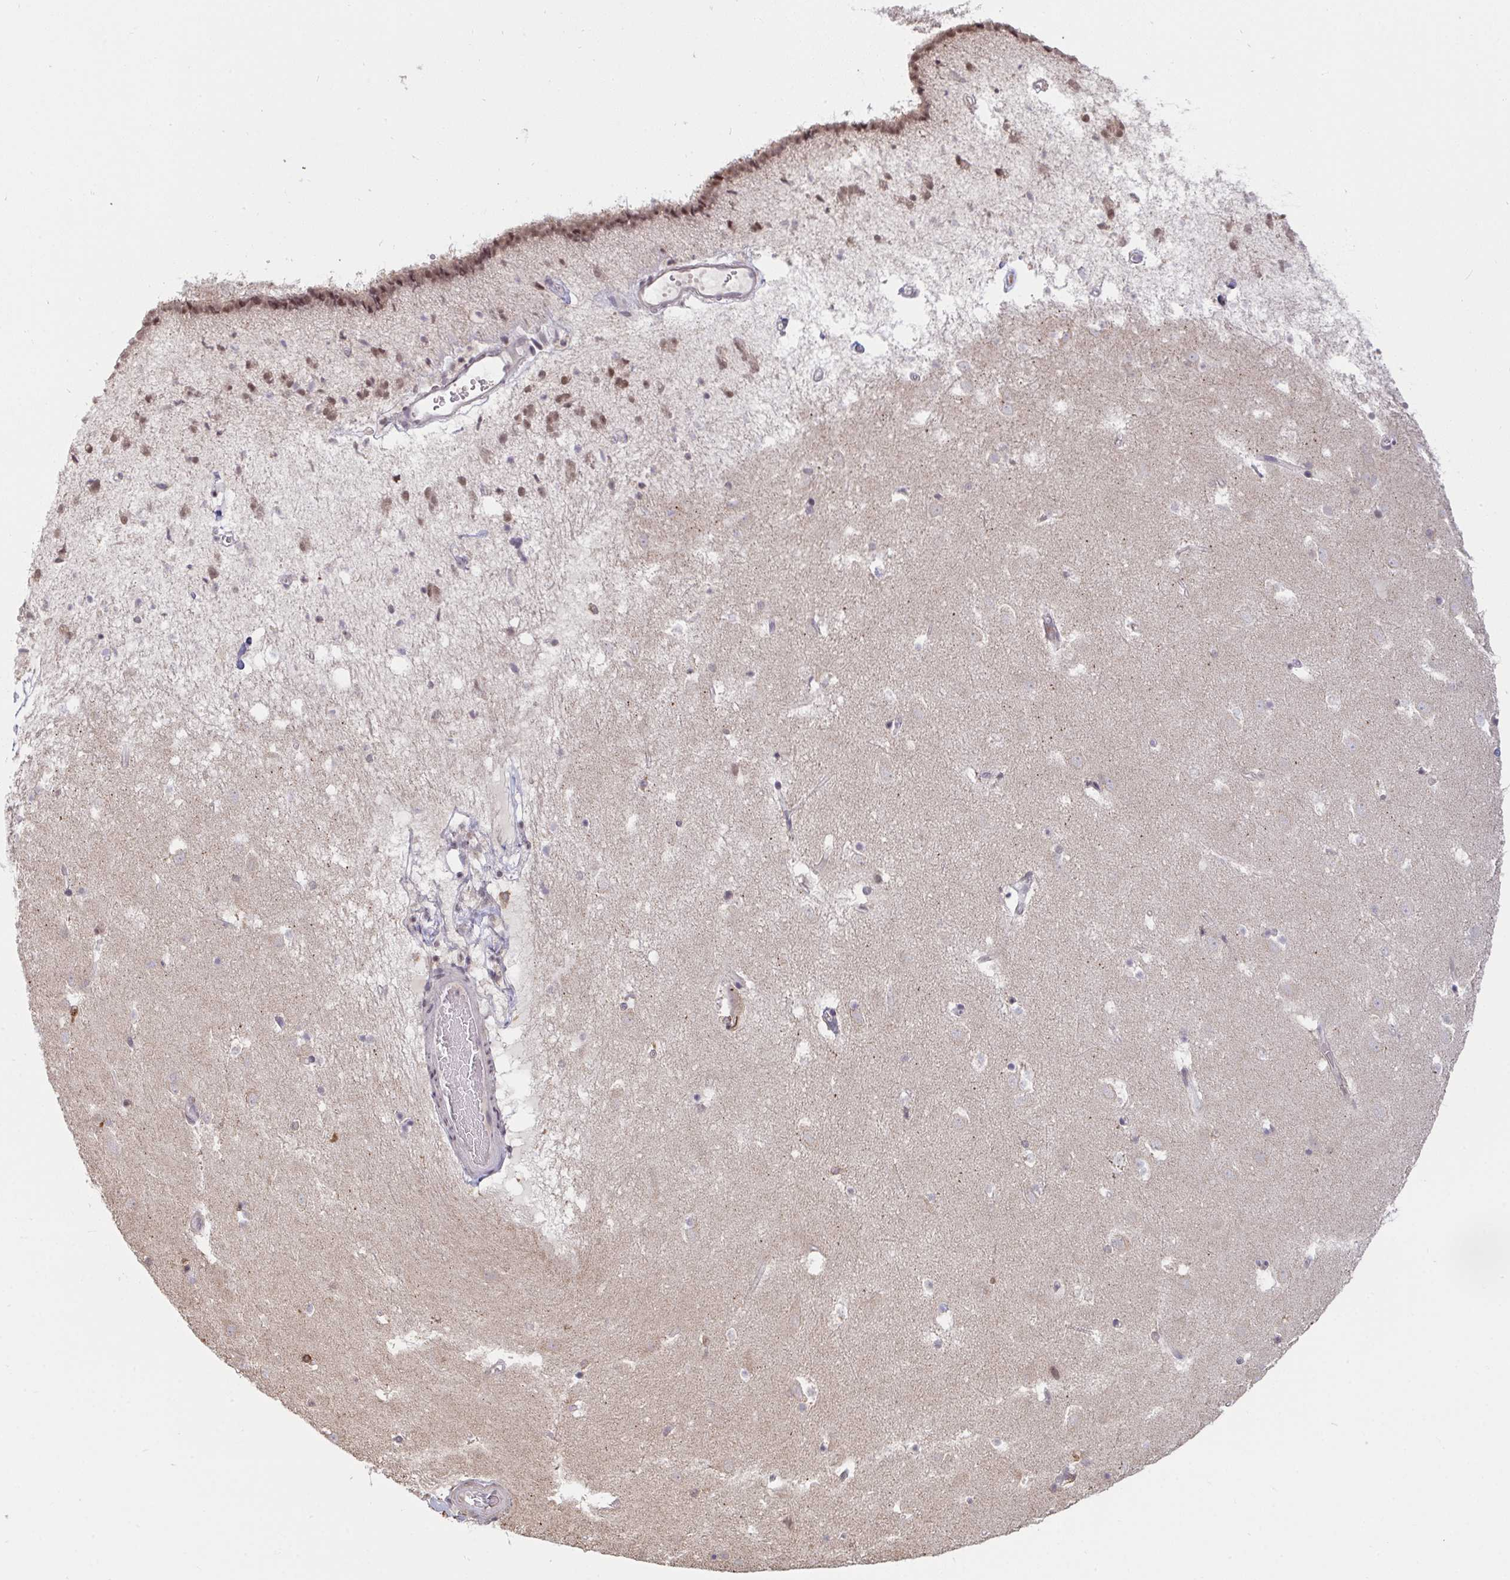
{"staining": {"intensity": "moderate", "quantity": "<25%", "location": "nuclear"}, "tissue": "caudate", "cell_type": "Glial cells", "image_type": "normal", "snomed": [{"axis": "morphology", "description": "Normal tissue, NOS"}, {"axis": "topography", "description": "Lateral ventricle wall"}], "caption": "The immunohistochemical stain labels moderate nuclear expression in glial cells of normal caudate.", "gene": "SAP30", "patient": {"sex": "male", "age": 37}}